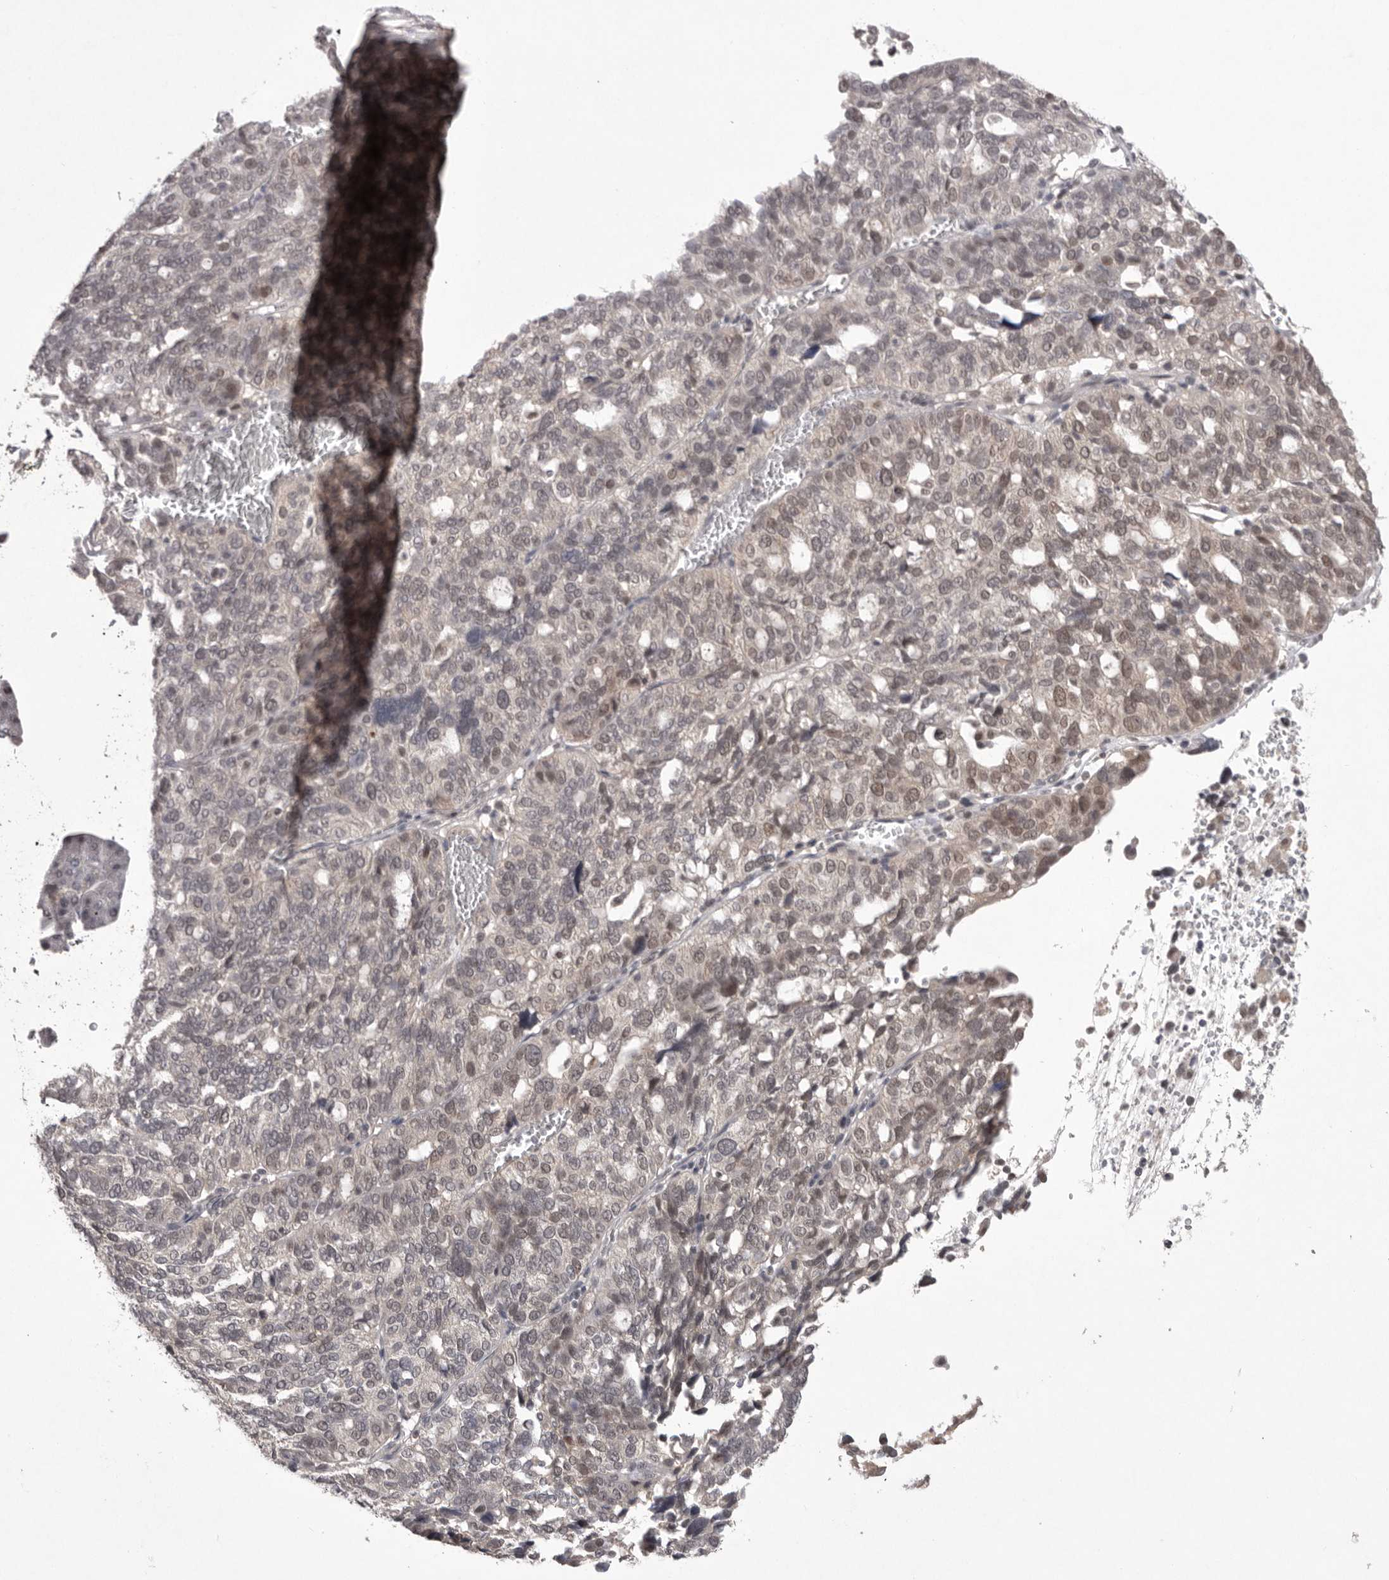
{"staining": {"intensity": "weak", "quantity": "25%-75%", "location": "nuclear"}, "tissue": "ovarian cancer", "cell_type": "Tumor cells", "image_type": "cancer", "snomed": [{"axis": "morphology", "description": "Cystadenocarcinoma, serous, NOS"}, {"axis": "topography", "description": "Ovary"}], "caption": "A brown stain highlights weak nuclear positivity of a protein in ovarian cancer (serous cystadenocarcinoma) tumor cells.", "gene": "HUS1", "patient": {"sex": "female", "age": 59}}